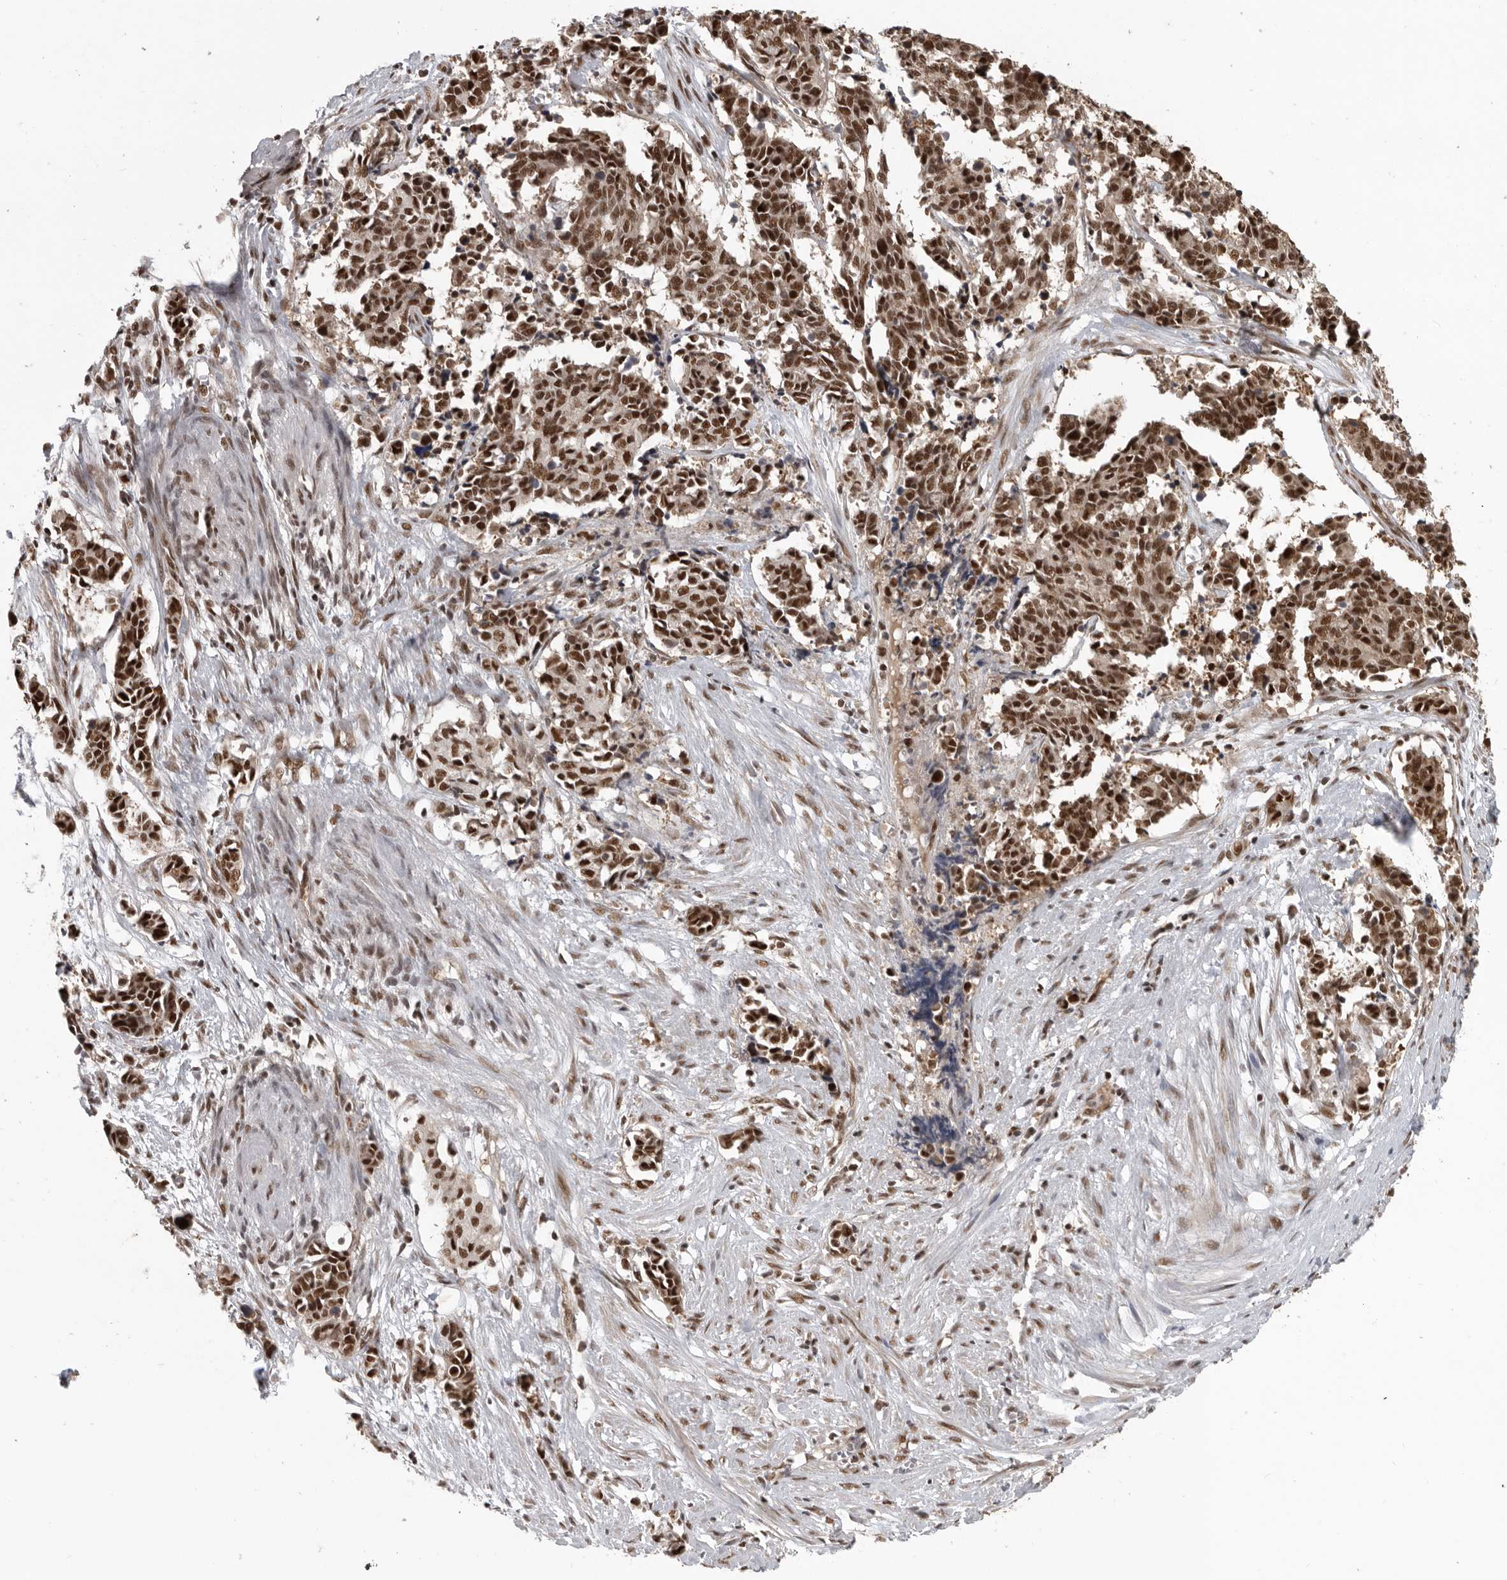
{"staining": {"intensity": "strong", "quantity": ">75%", "location": "nuclear"}, "tissue": "cervical cancer", "cell_type": "Tumor cells", "image_type": "cancer", "snomed": [{"axis": "morphology", "description": "Normal tissue, NOS"}, {"axis": "morphology", "description": "Squamous cell carcinoma, NOS"}, {"axis": "topography", "description": "Cervix"}], "caption": "A high-resolution image shows immunohistochemistry staining of cervical cancer, which exhibits strong nuclear staining in approximately >75% of tumor cells.", "gene": "CBLL1", "patient": {"sex": "female", "age": 35}}